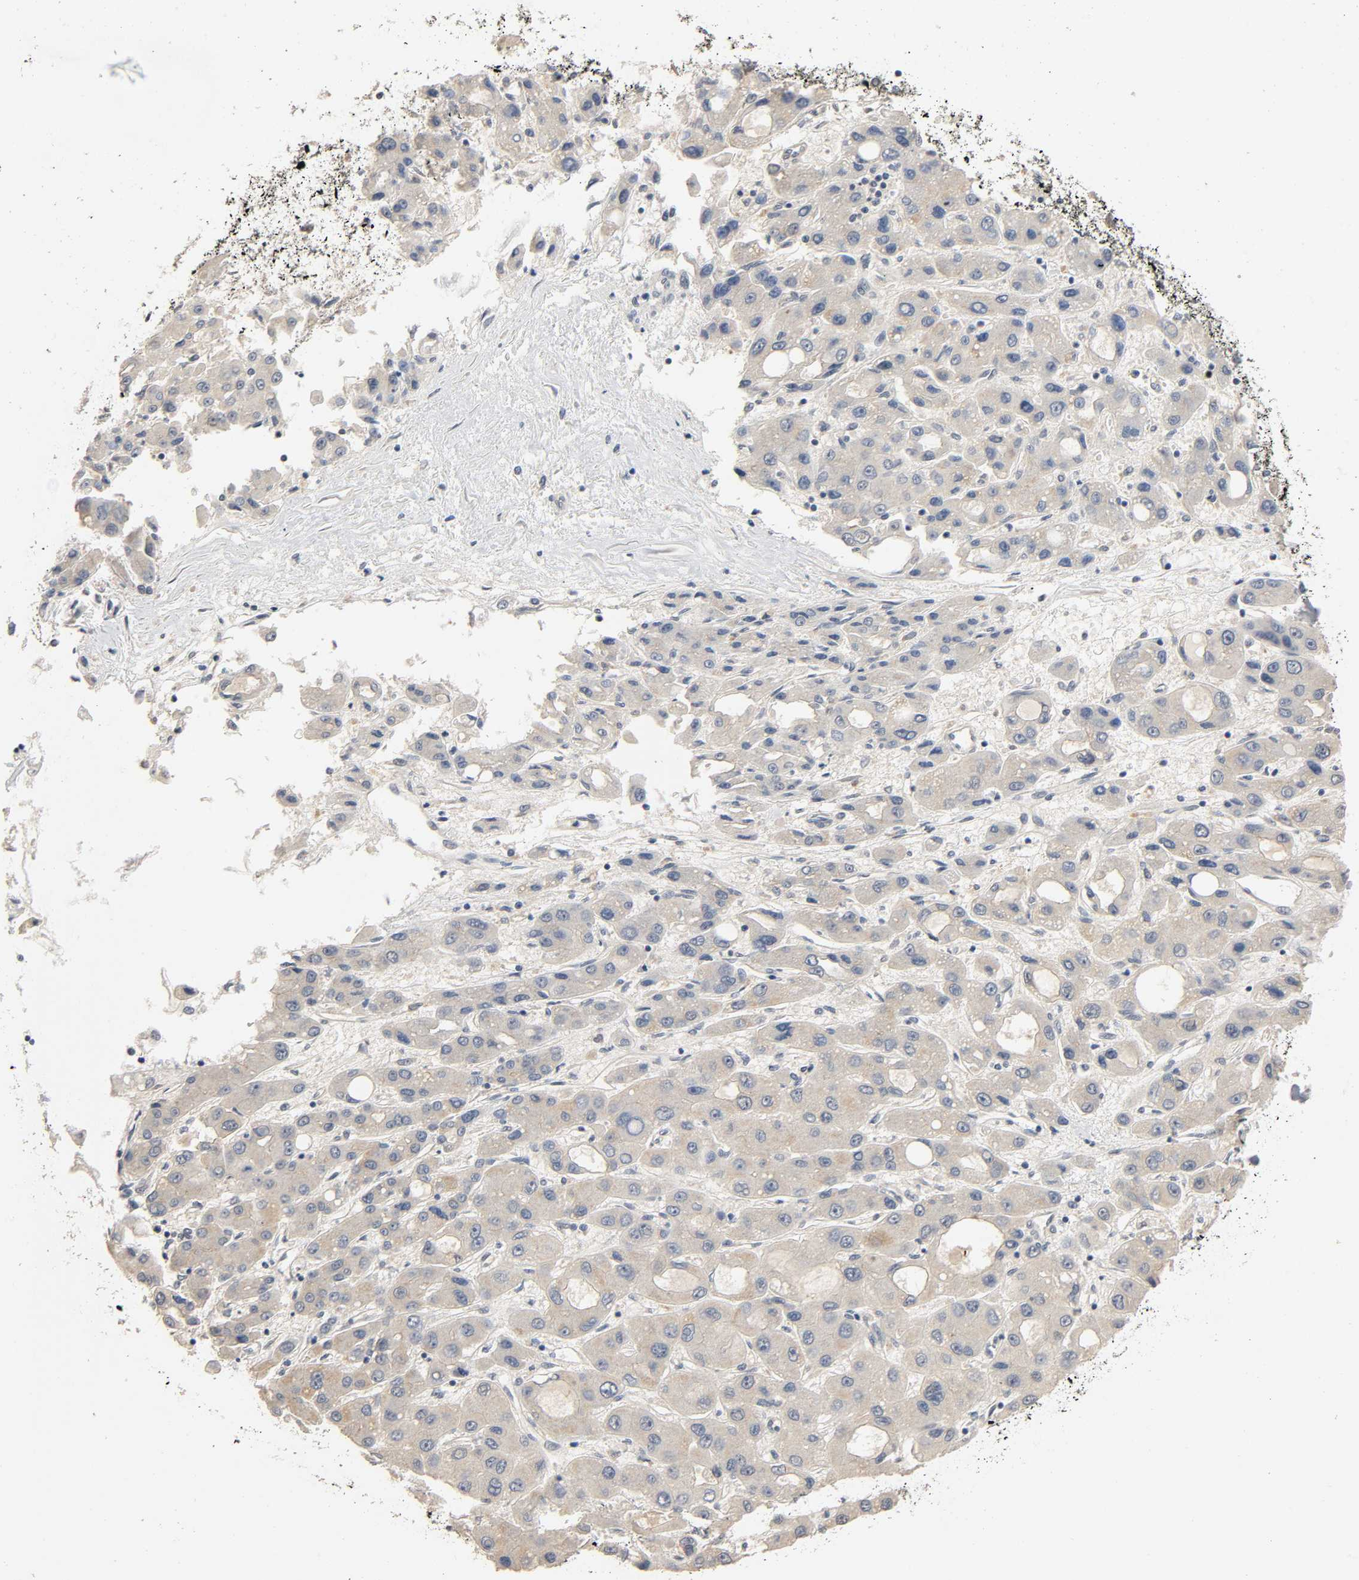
{"staining": {"intensity": "negative", "quantity": "none", "location": "none"}, "tissue": "liver cancer", "cell_type": "Tumor cells", "image_type": "cancer", "snomed": [{"axis": "morphology", "description": "Carcinoma, Hepatocellular, NOS"}, {"axis": "topography", "description": "Liver"}], "caption": "An image of liver cancer (hepatocellular carcinoma) stained for a protein demonstrates no brown staining in tumor cells.", "gene": "MAGEA8", "patient": {"sex": "male", "age": 55}}